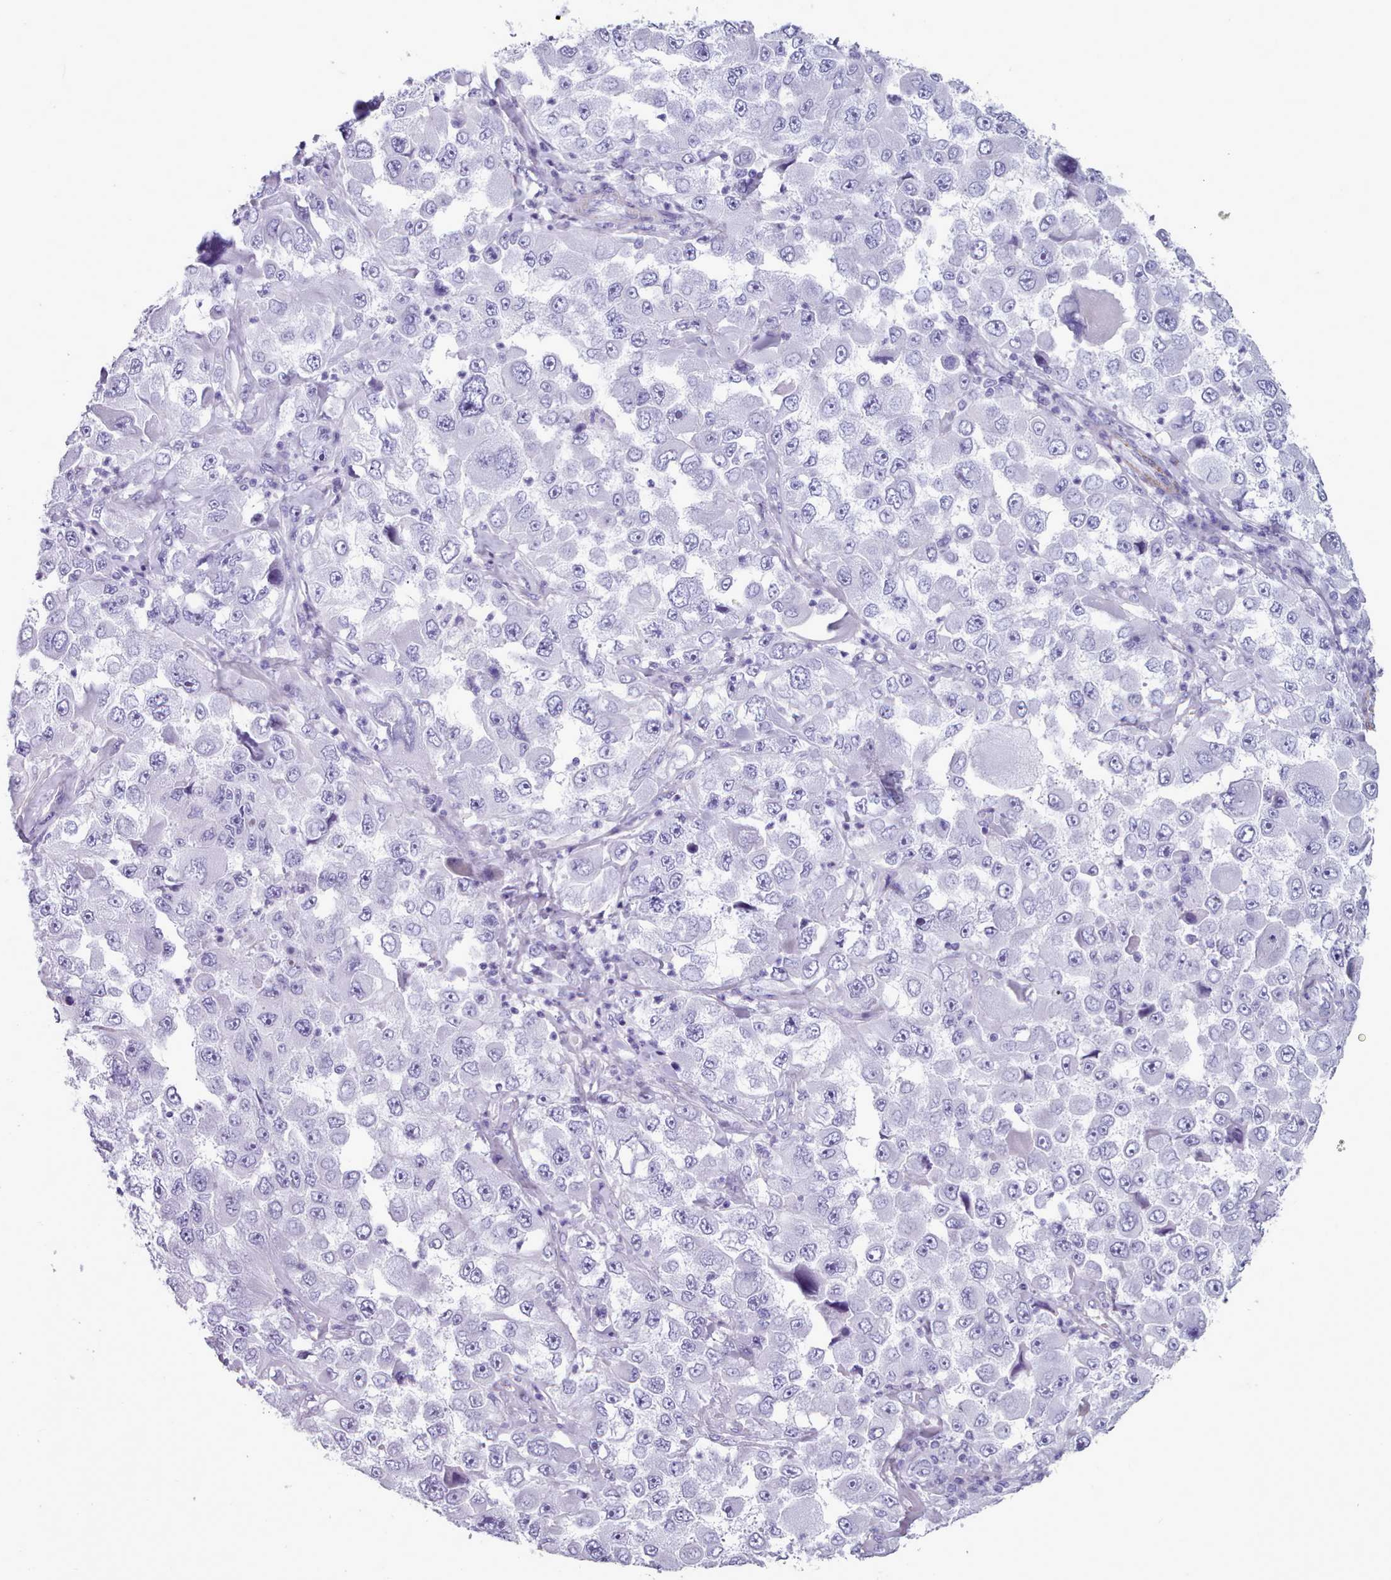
{"staining": {"intensity": "negative", "quantity": "none", "location": "none"}, "tissue": "melanoma", "cell_type": "Tumor cells", "image_type": "cancer", "snomed": [{"axis": "morphology", "description": "Malignant melanoma, Metastatic site"}, {"axis": "topography", "description": "Lymph node"}], "caption": "Image shows no protein staining in tumor cells of malignant melanoma (metastatic site) tissue.", "gene": "FPGS", "patient": {"sex": "male", "age": 62}}